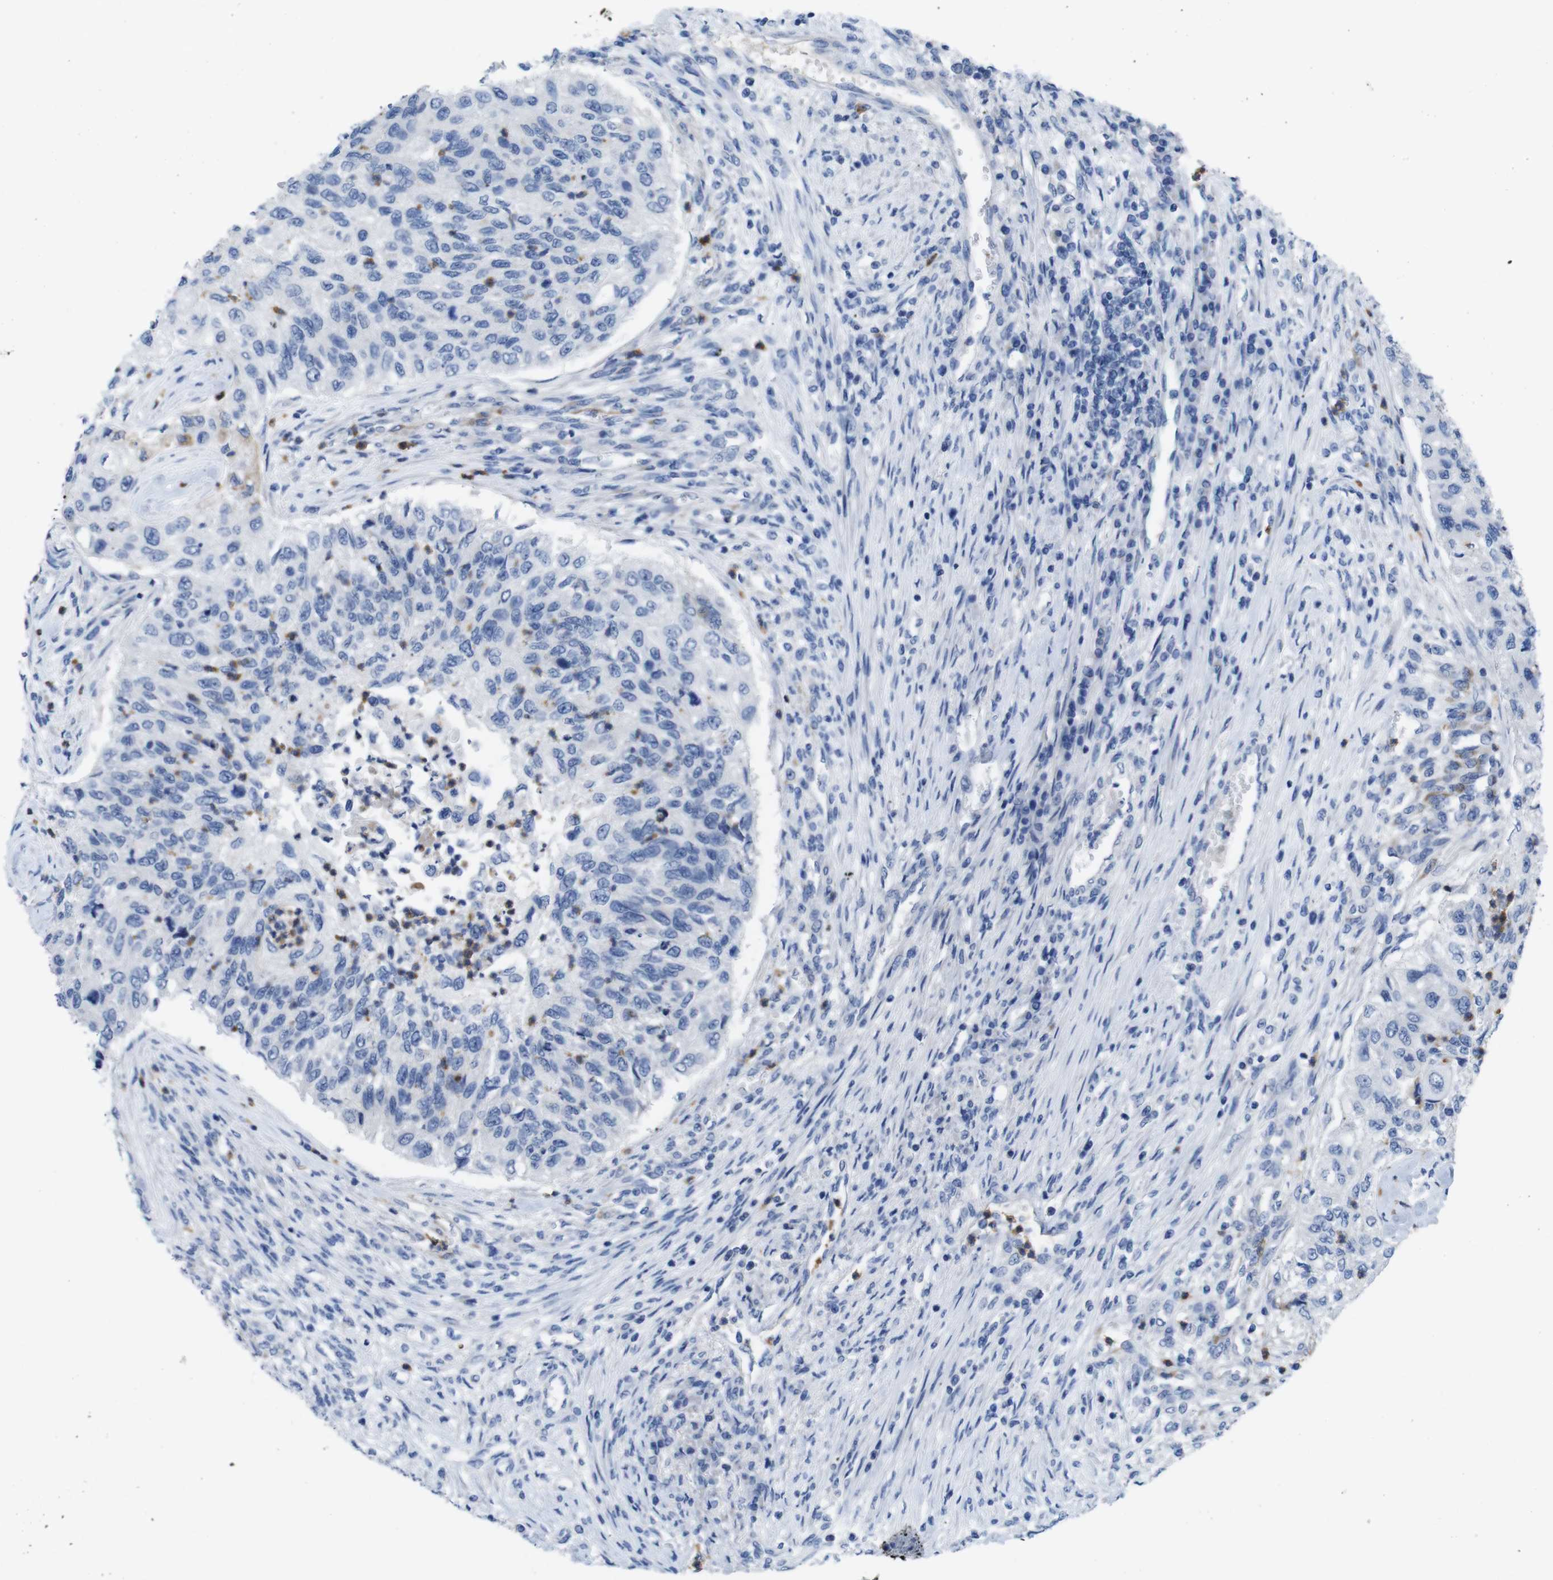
{"staining": {"intensity": "negative", "quantity": "none", "location": "none"}, "tissue": "urothelial cancer", "cell_type": "Tumor cells", "image_type": "cancer", "snomed": [{"axis": "morphology", "description": "Urothelial carcinoma, High grade"}, {"axis": "topography", "description": "Urinary bladder"}], "caption": "Immunohistochemistry (IHC) of human high-grade urothelial carcinoma displays no expression in tumor cells.", "gene": "C1RL", "patient": {"sex": "female", "age": 60}}